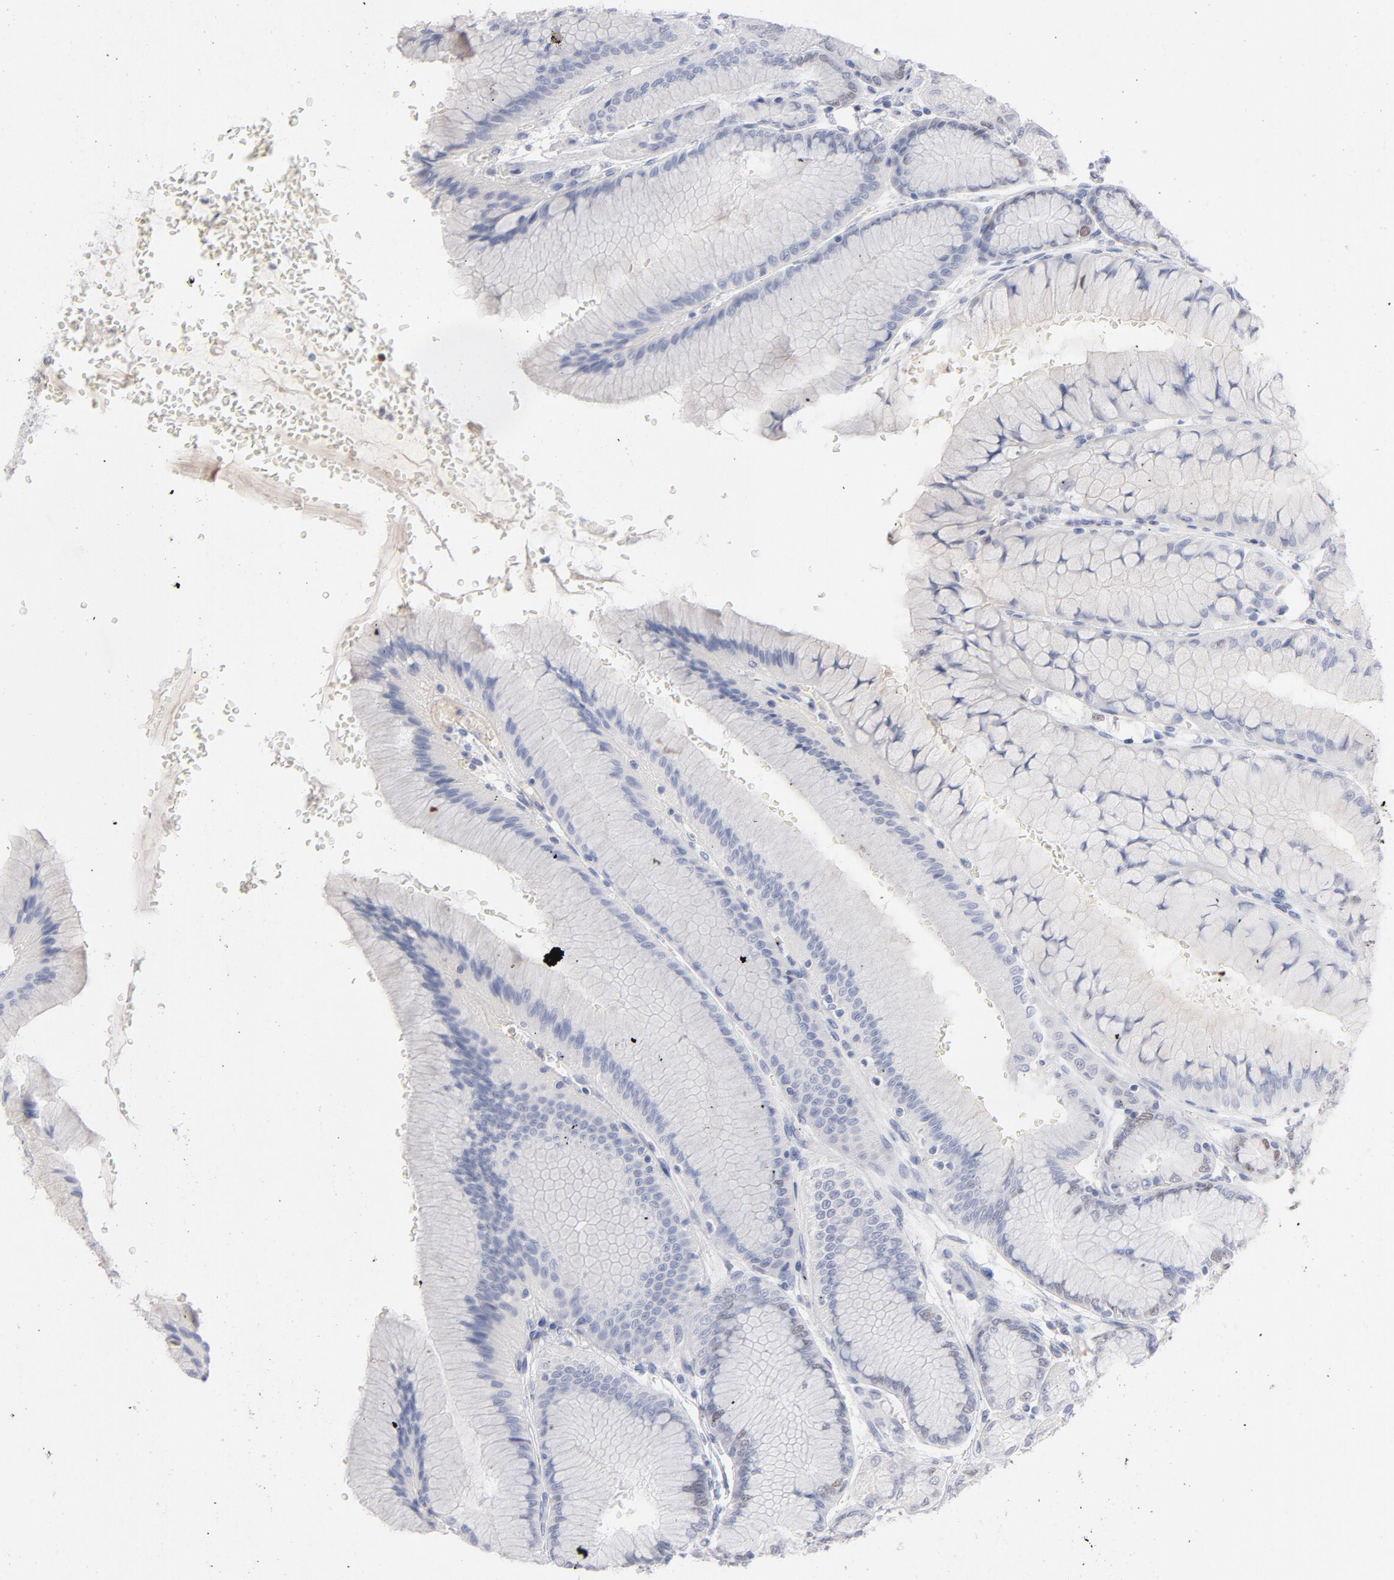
{"staining": {"intensity": "strong", "quantity": "<25%", "location": "nuclear"}, "tissue": "stomach", "cell_type": "Glandular cells", "image_type": "normal", "snomed": [{"axis": "morphology", "description": "Normal tissue, NOS"}, {"axis": "morphology", "description": "Adenocarcinoma, NOS"}, {"axis": "topography", "description": "Stomach"}, {"axis": "topography", "description": "Stomach, lower"}], "caption": "High-power microscopy captured an IHC histopathology image of benign stomach, revealing strong nuclear staining in approximately <25% of glandular cells.", "gene": "MCM7", "patient": {"sex": "female", "age": 65}}